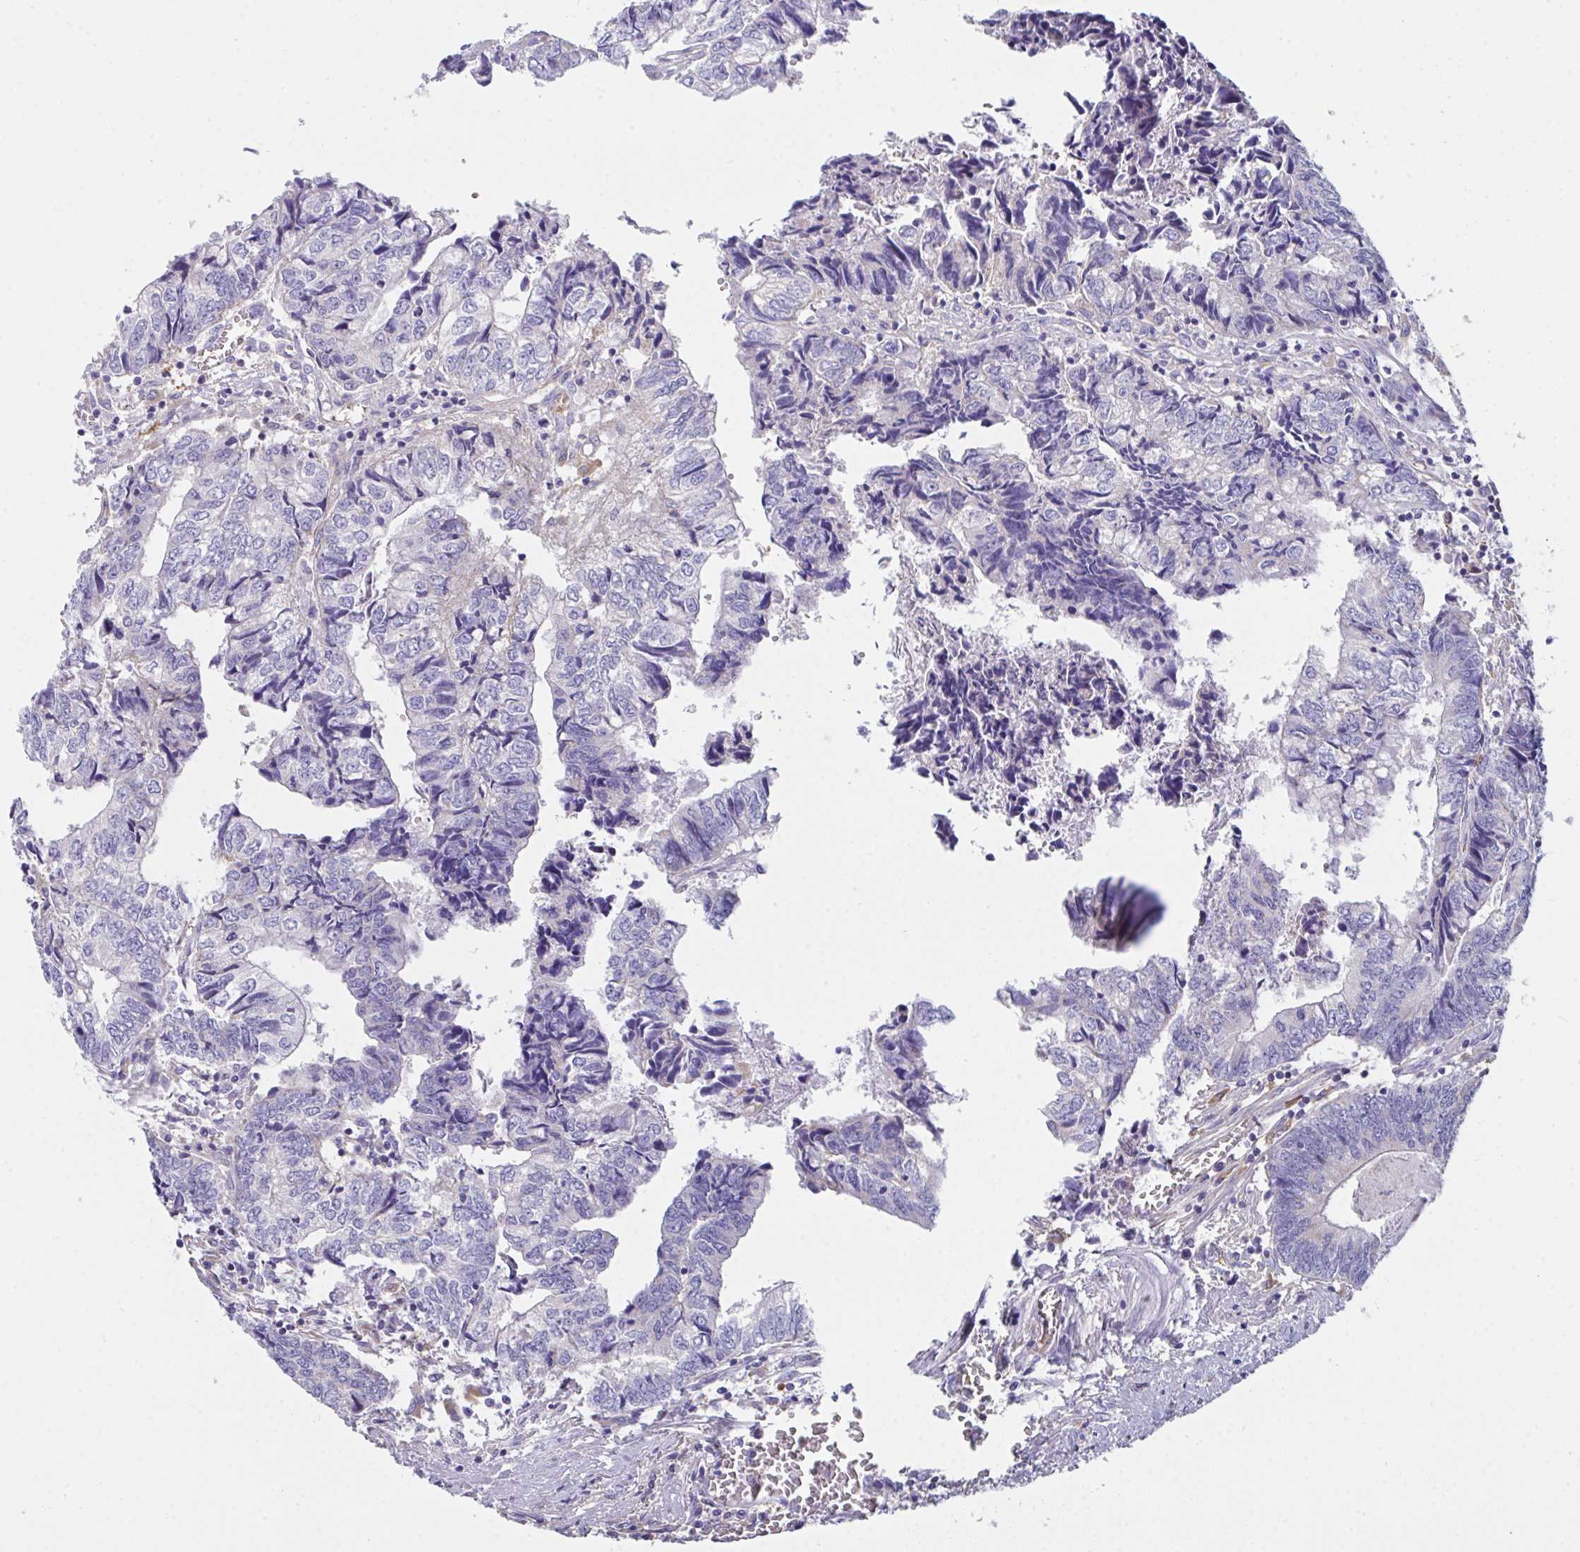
{"staining": {"intensity": "negative", "quantity": "none", "location": "none"}, "tissue": "colorectal cancer", "cell_type": "Tumor cells", "image_type": "cancer", "snomed": [{"axis": "morphology", "description": "Adenocarcinoma, NOS"}, {"axis": "topography", "description": "Colon"}], "caption": "Immunohistochemistry (IHC) micrograph of neoplastic tissue: colorectal cancer stained with DAB (3,3'-diaminobenzidine) displays no significant protein positivity in tumor cells. (DAB (3,3'-diaminobenzidine) IHC with hematoxylin counter stain).", "gene": "TFAP2C", "patient": {"sex": "male", "age": 86}}